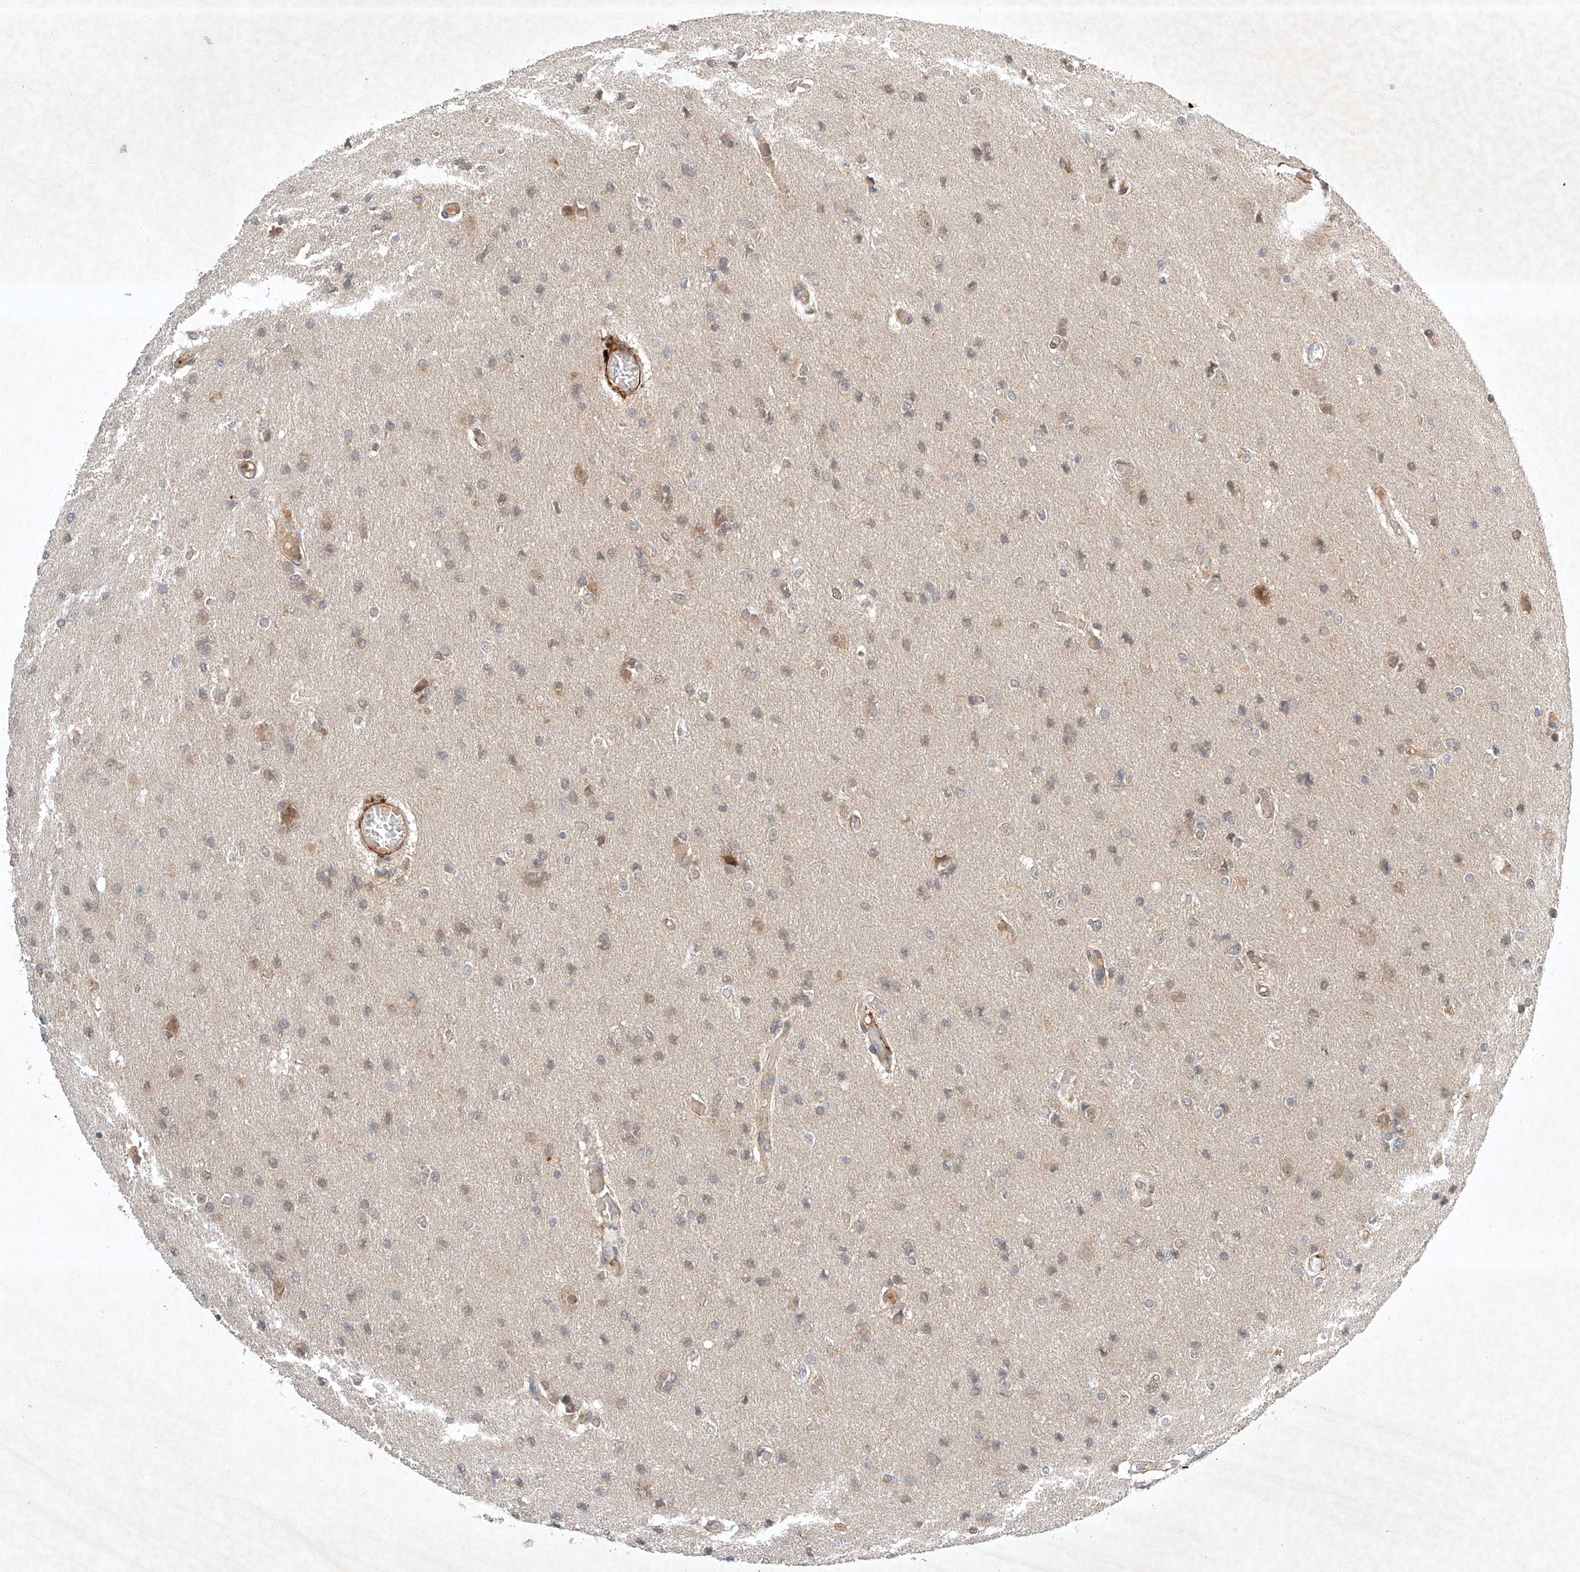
{"staining": {"intensity": "weak", "quantity": "<25%", "location": "cytoplasmic/membranous"}, "tissue": "glioma", "cell_type": "Tumor cells", "image_type": "cancer", "snomed": [{"axis": "morphology", "description": "Glioma, malignant, High grade"}, {"axis": "topography", "description": "Cerebral cortex"}], "caption": "Tumor cells are negative for brown protein staining in glioma. The staining is performed using DAB brown chromogen with nuclei counter-stained in using hematoxylin.", "gene": "ARHGAP33", "patient": {"sex": "female", "age": 36}}